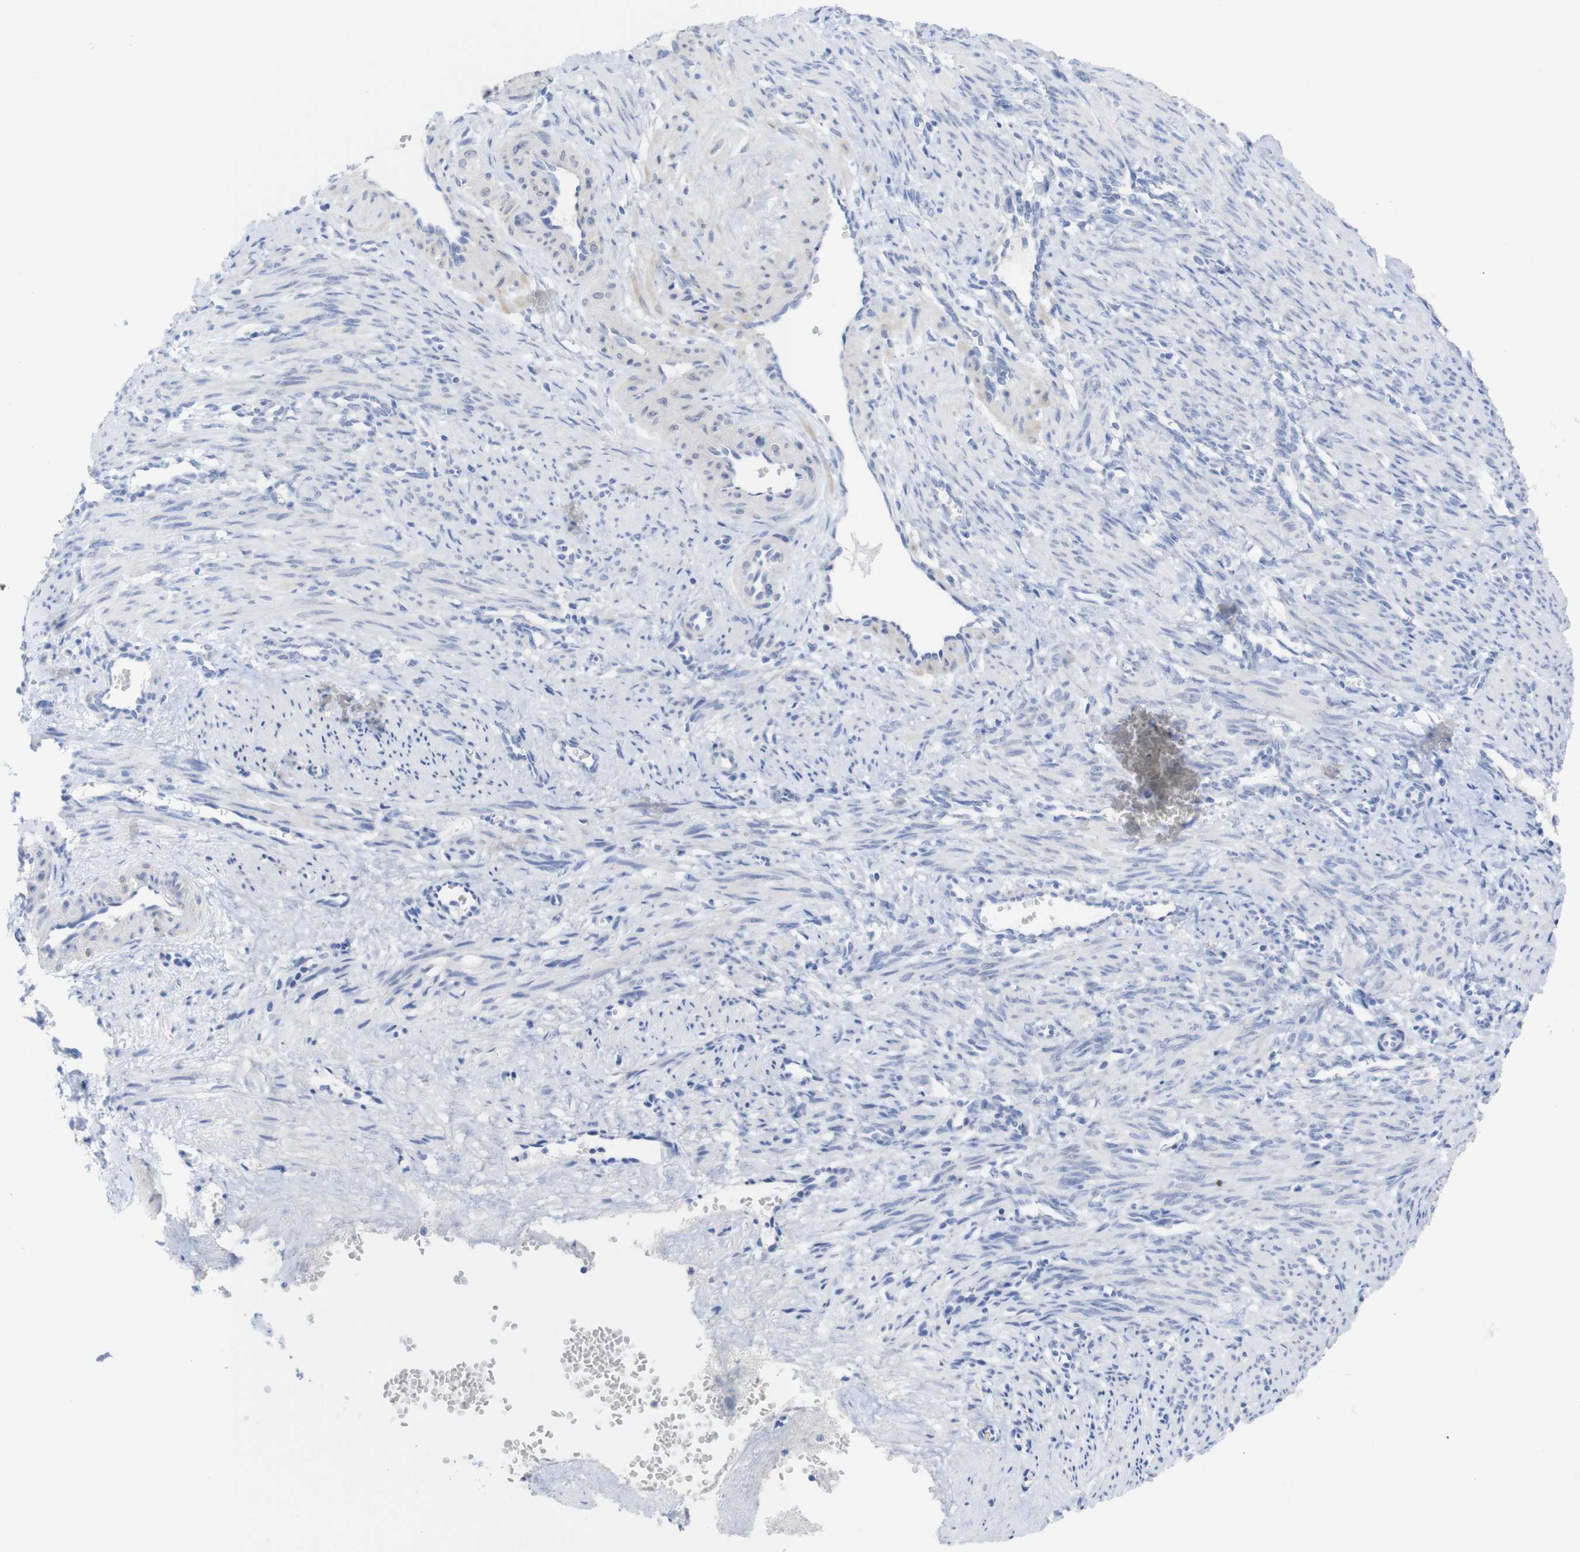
{"staining": {"intensity": "negative", "quantity": "none", "location": "none"}, "tissue": "smooth muscle", "cell_type": "Smooth muscle cells", "image_type": "normal", "snomed": [{"axis": "morphology", "description": "Normal tissue, NOS"}, {"axis": "topography", "description": "Endometrium"}], "caption": "Immunohistochemistry micrograph of unremarkable smooth muscle: human smooth muscle stained with DAB (3,3'-diaminobenzidine) exhibits no significant protein expression in smooth muscle cells.", "gene": "PNMA1", "patient": {"sex": "female", "age": 33}}